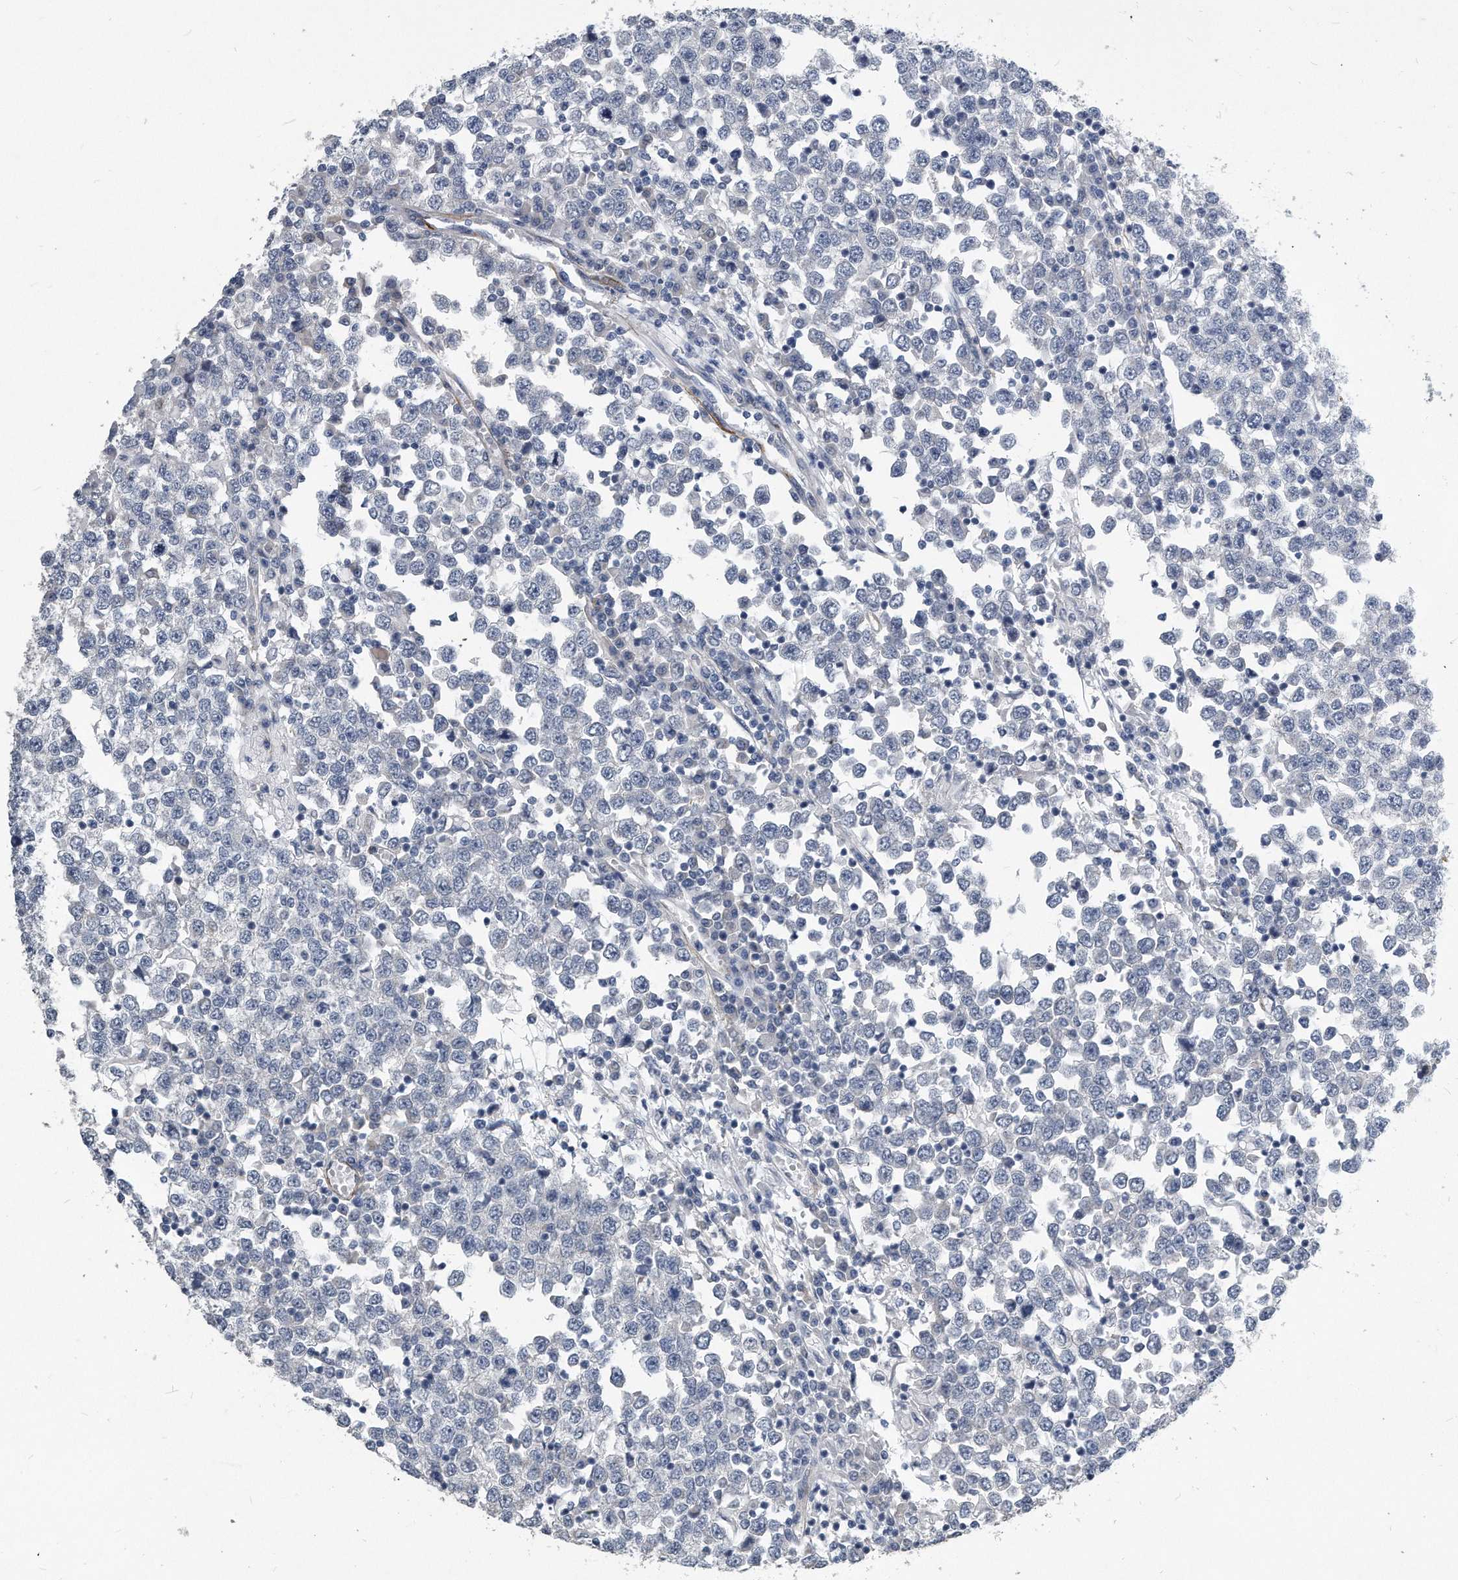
{"staining": {"intensity": "negative", "quantity": "none", "location": "none"}, "tissue": "testis cancer", "cell_type": "Tumor cells", "image_type": "cancer", "snomed": [{"axis": "morphology", "description": "Seminoma, NOS"}, {"axis": "topography", "description": "Testis"}], "caption": "Immunohistochemistry (IHC) micrograph of neoplastic tissue: testis cancer (seminoma) stained with DAB (3,3'-diaminobenzidine) reveals no significant protein positivity in tumor cells.", "gene": "EIF2B4", "patient": {"sex": "male", "age": 65}}